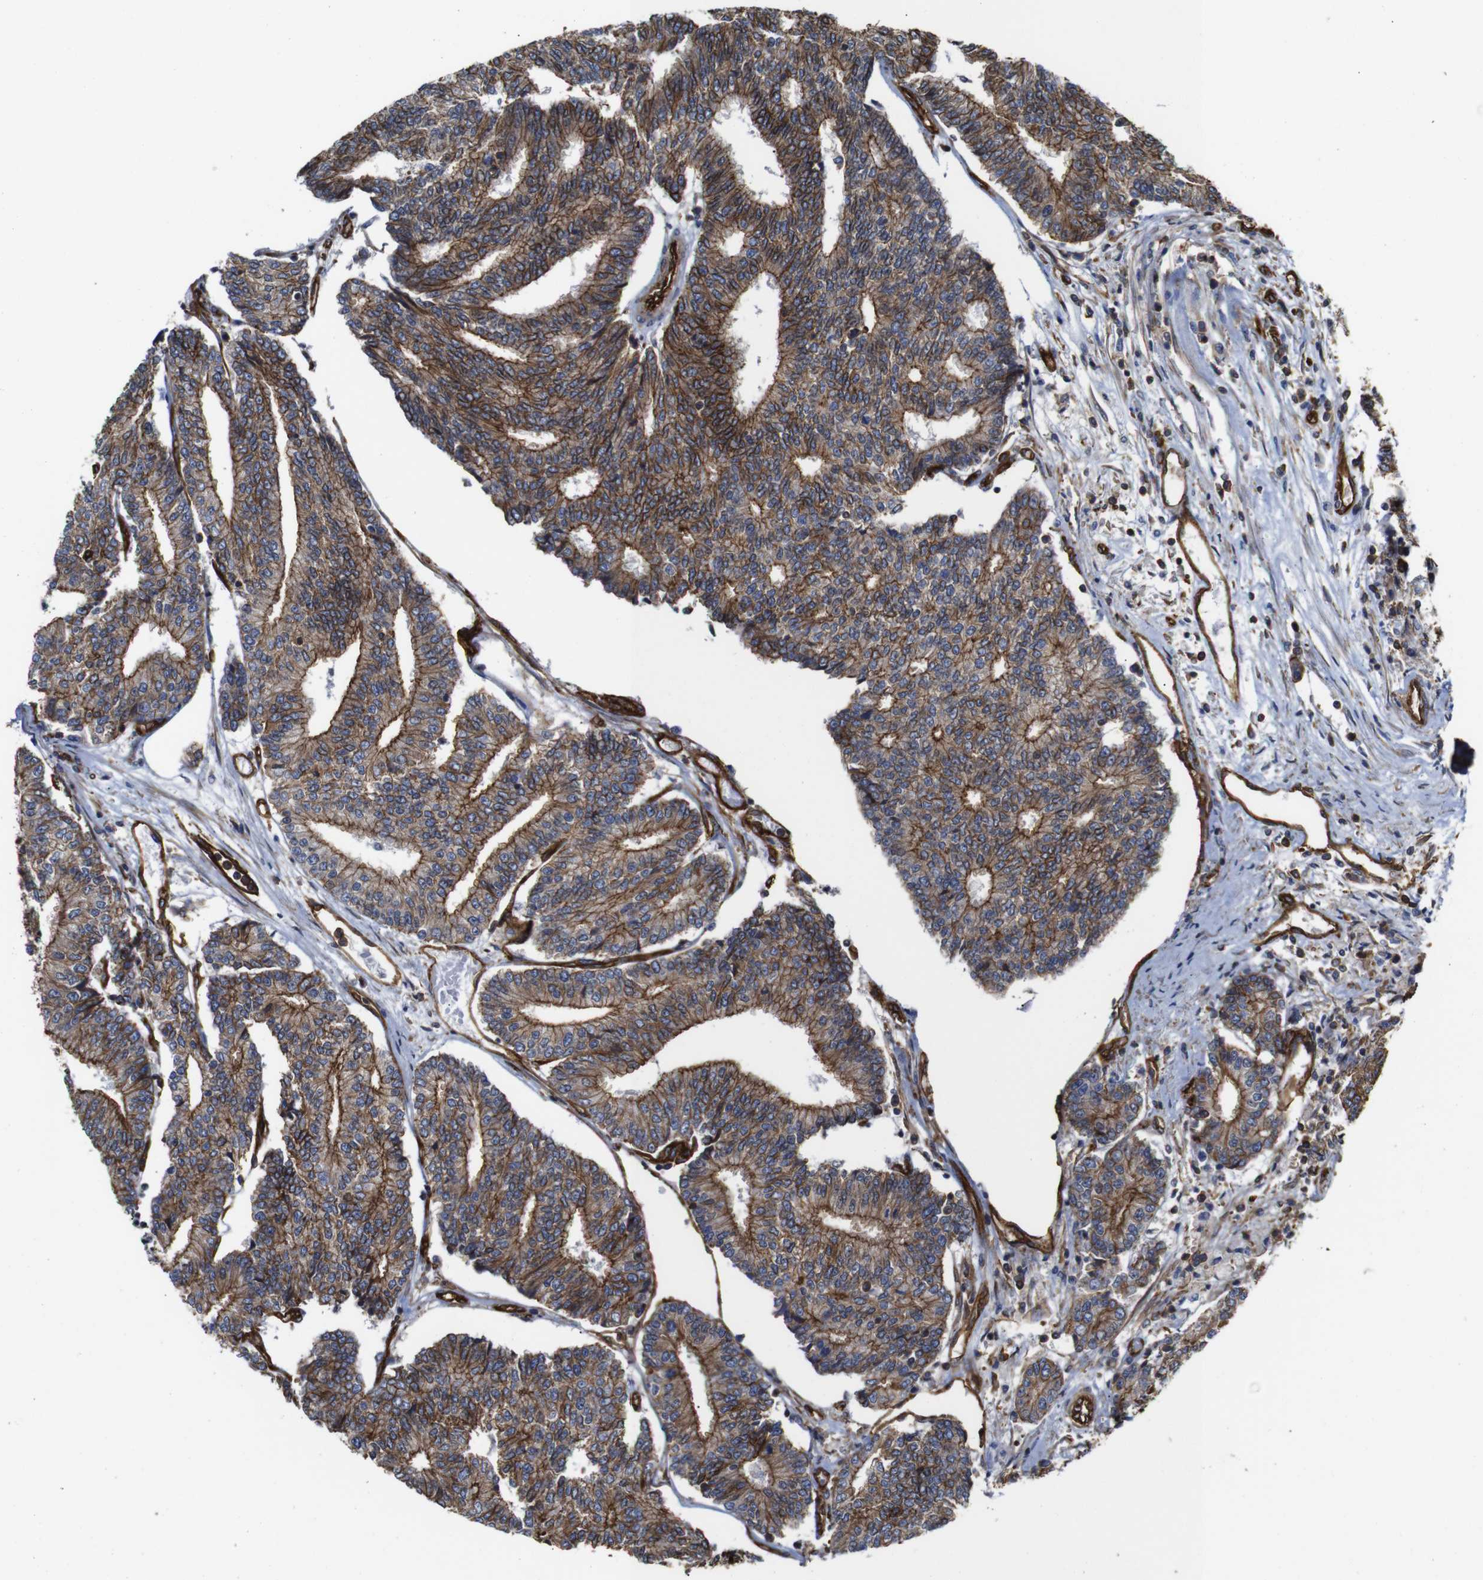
{"staining": {"intensity": "moderate", "quantity": ">75%", "location": "cytoplasmic/membranous"}, "tissue": "prostate cancer", "cell_type": "Tumor cells", "image_type": "cancer", "snomed": [{"axis": "morphology", "description": "Normal tissue, NOS"}, {"axis": "morphology", "description": "Adenocarcinoma, High grade"}, {"axis": "topography", "description": "Prostate"}, {"axis": "topography", "description": "Seminal veicle"}], "caption": "A histopathology image of prostate cancer stained for a protein demonstrates moderate cytoplasmic/membranous brown staining in tumor cells.", "gene": "SPTBN1", "patient": {"sex": "male", "age": 55}}